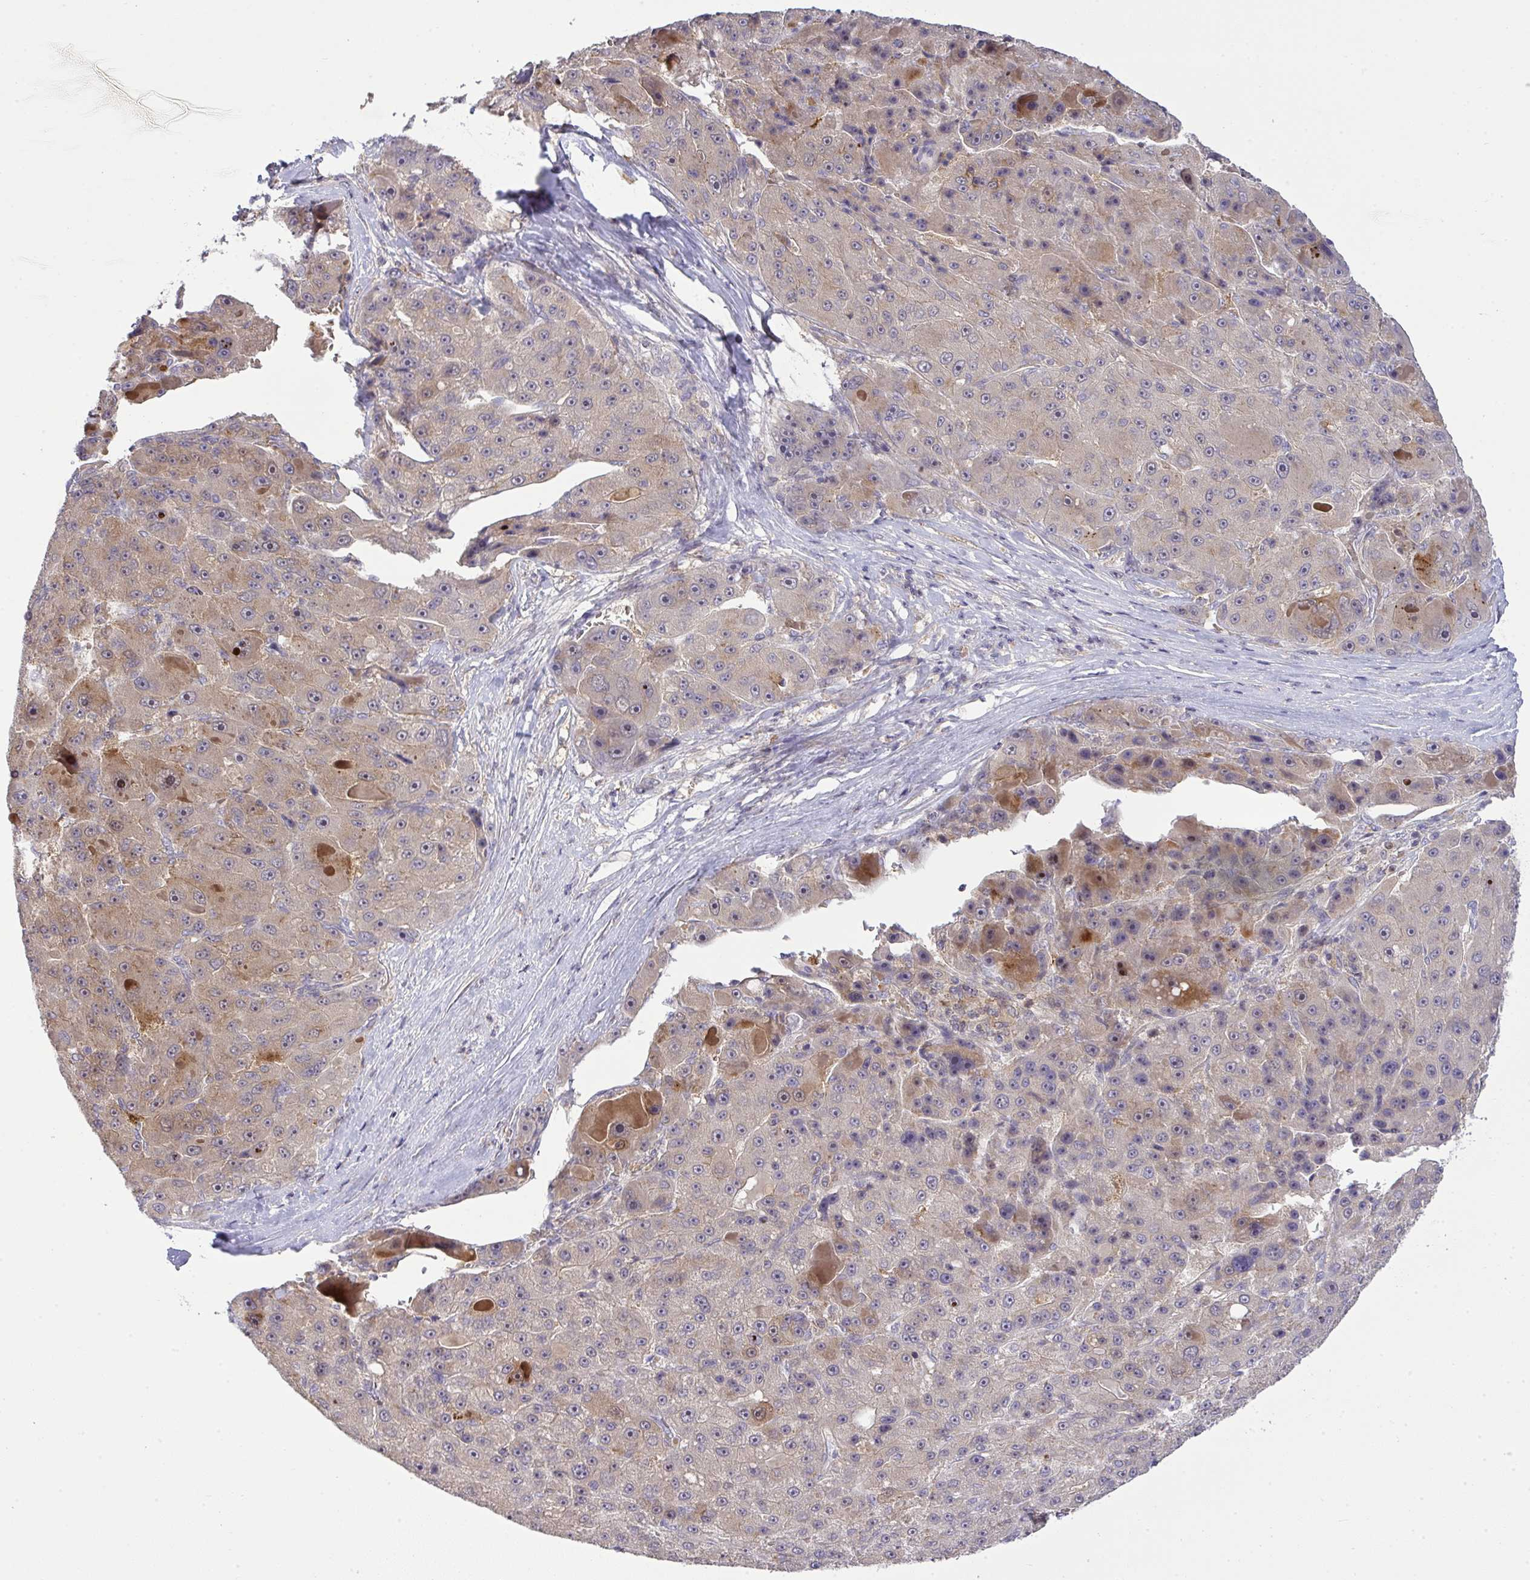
{"staining": {"intensity": "weak", "quantity": "25%-75%", "location": "cytoplasmic/membranous"}, "tissue": "liver cancer", "cell_type": "Tumor cells", "image_type": "cancer", "snomed": [{"axis": "morphology", "description": "Carcinoma, Hepatocellular, NOS"}, {"axis": "topography", "description": "Liver"}], "caption": "This histopathology image reveals hepatocellular carcinoma (liver) stained with immunohistochemistry to label a protein in brown. The cytoplasmic/membranous of tumor cells show weak positivity for the protein. Nuclei are counter-stained blue.", "gene": "SLC9A6", "patient": {"sex": "male", "age": 76}}